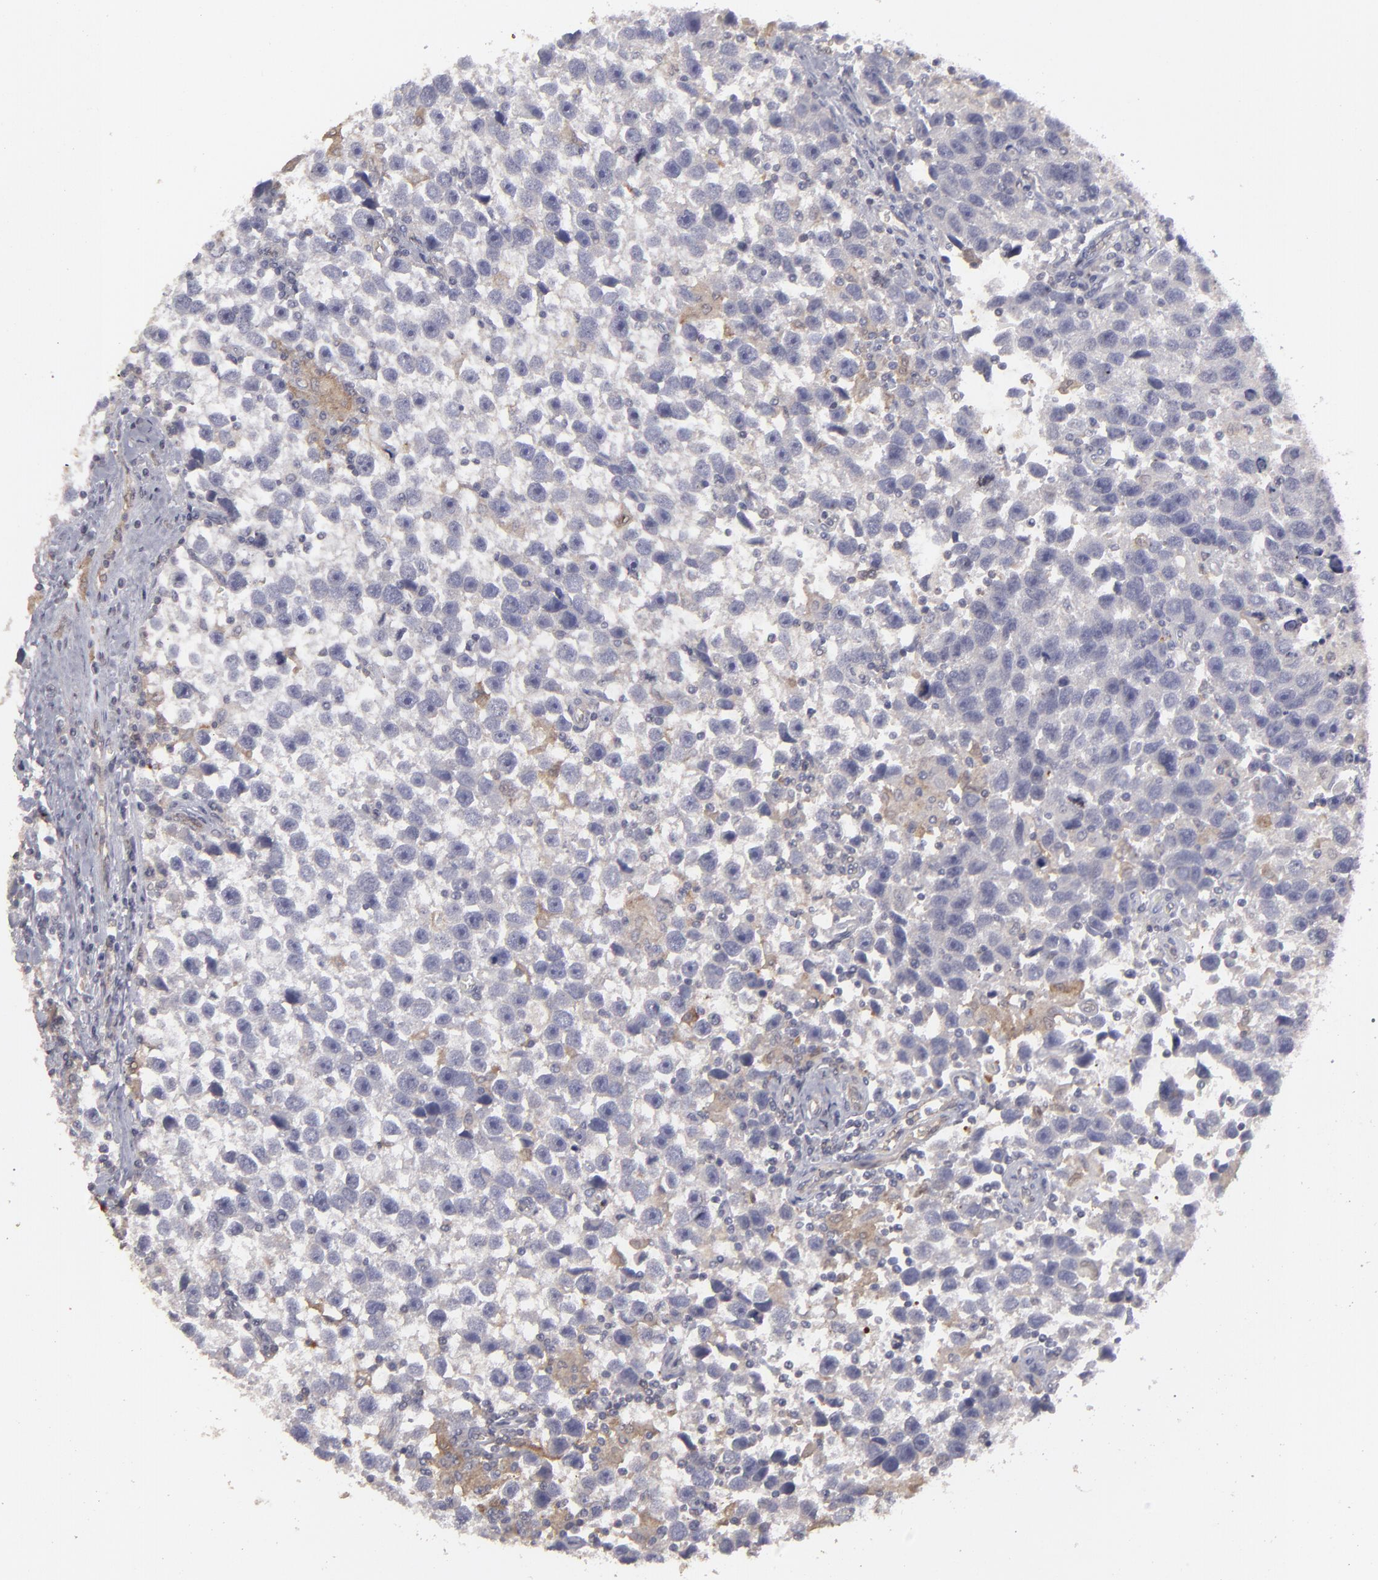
{"staining": {"intensity": "weak", "quantity": "<25%", "location": "cytoplasmic/membranous"}, "tissue": "testis cancer", "cell_type": "Tumor cells", "image_type": "cancer", "snomed": [{"axis": "morphology", "description": "Seminoma, NOS"}, {"axis": "topography", "description": "Testis"}], "caption": "This is an IHC photomicrograph of testis seminoma. There is no positivity in tumor cells.", "gene": "SEMA3G", "patient": {"sex": "male", "age": 43}}